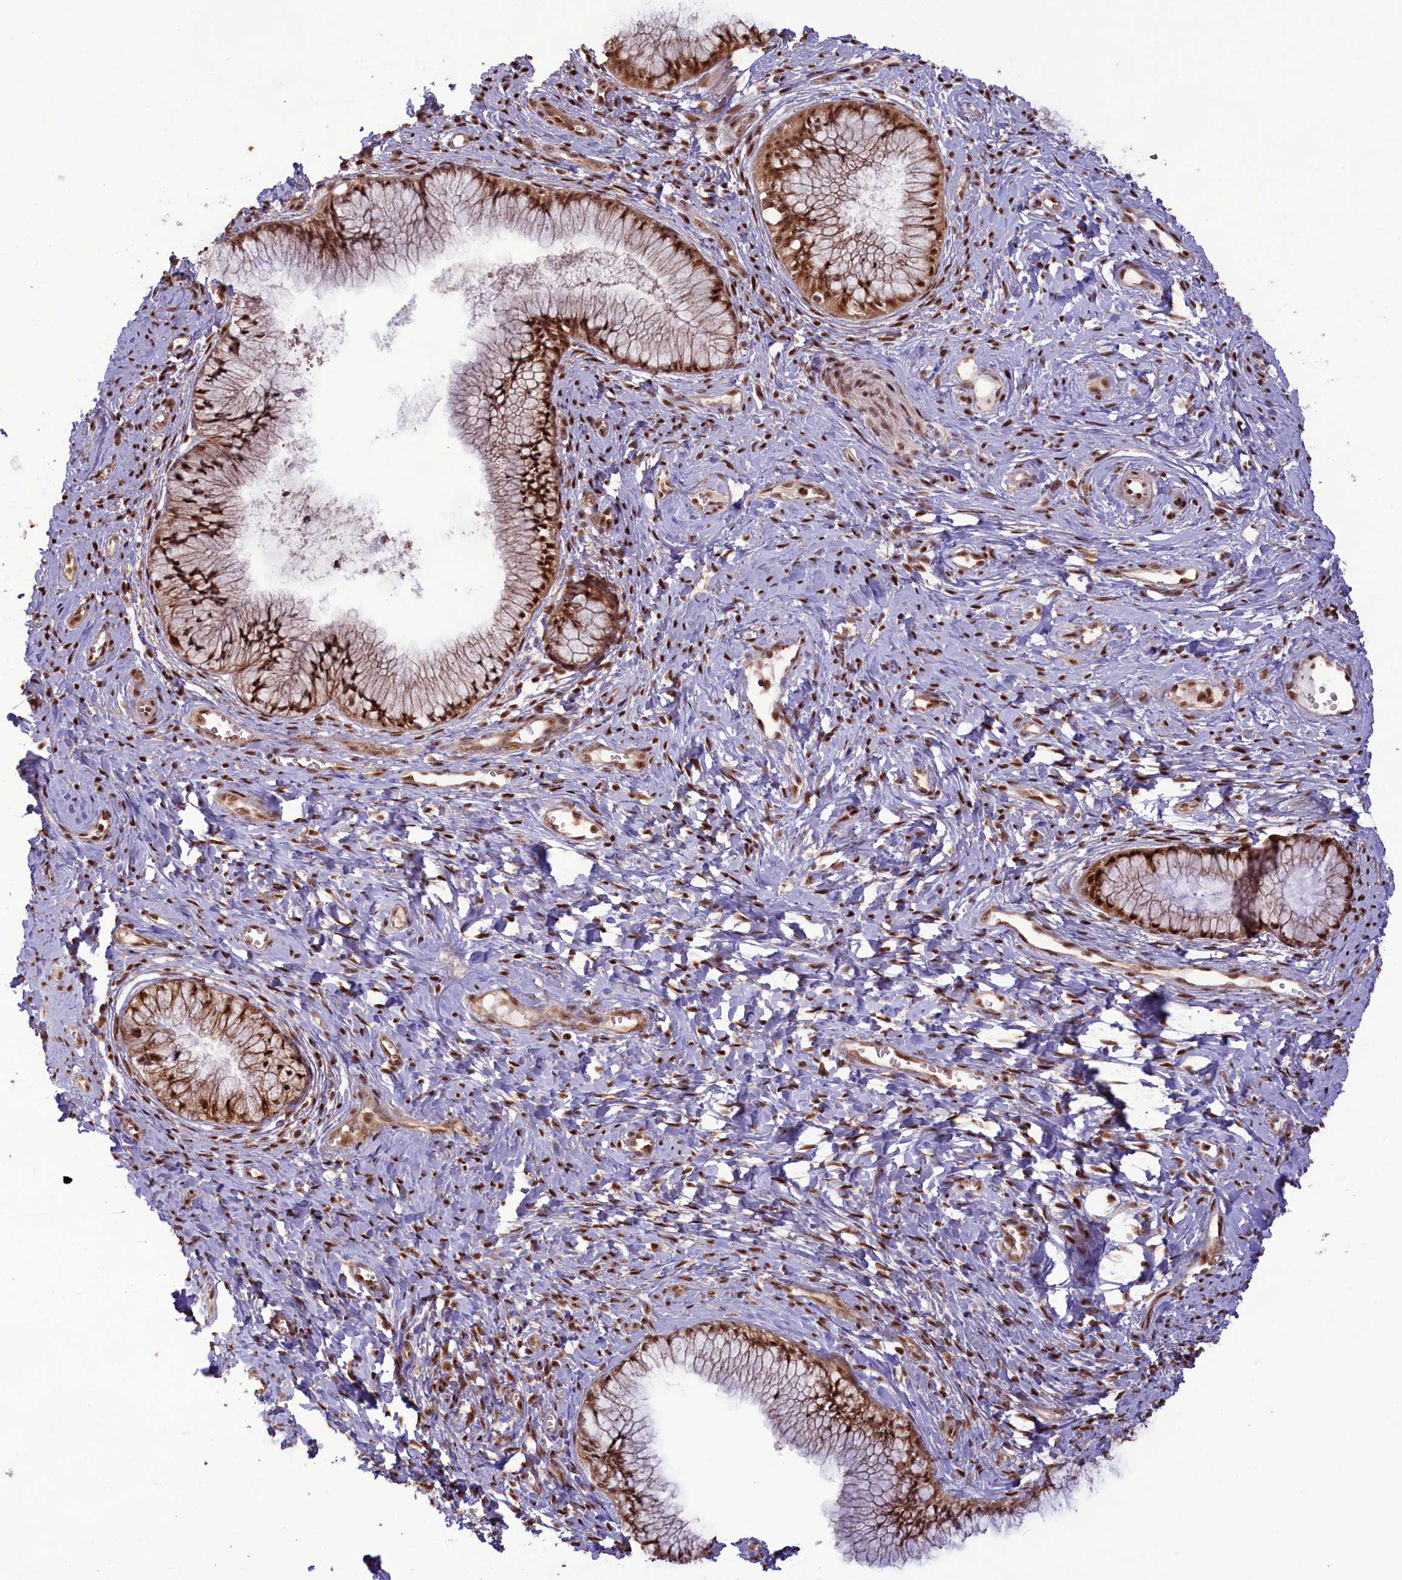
{"staining": {"intensity": "moderate", "quantity": ">75%", "location": "cytoplasmic/membranous,nuclear"}, "tissue": "cervix", "cell_type": "Glandular cells", "image_type": "normal", "snomed": [{"axis": "morphology", "description": "Normal tissue, NOS"}, {"axis": "topography", "description": "Cervix"}], "caption": "Immunohistochemistry of benign cervix demonstrates medium levels of moderate cytoplasmic/membranous,nuclear positivity in approximately >75% of glandular cells. (IHC, brightfield microscopy, high magnification).", "gene": "CARD8", "patient": {"sex": "female", "age": 42}}